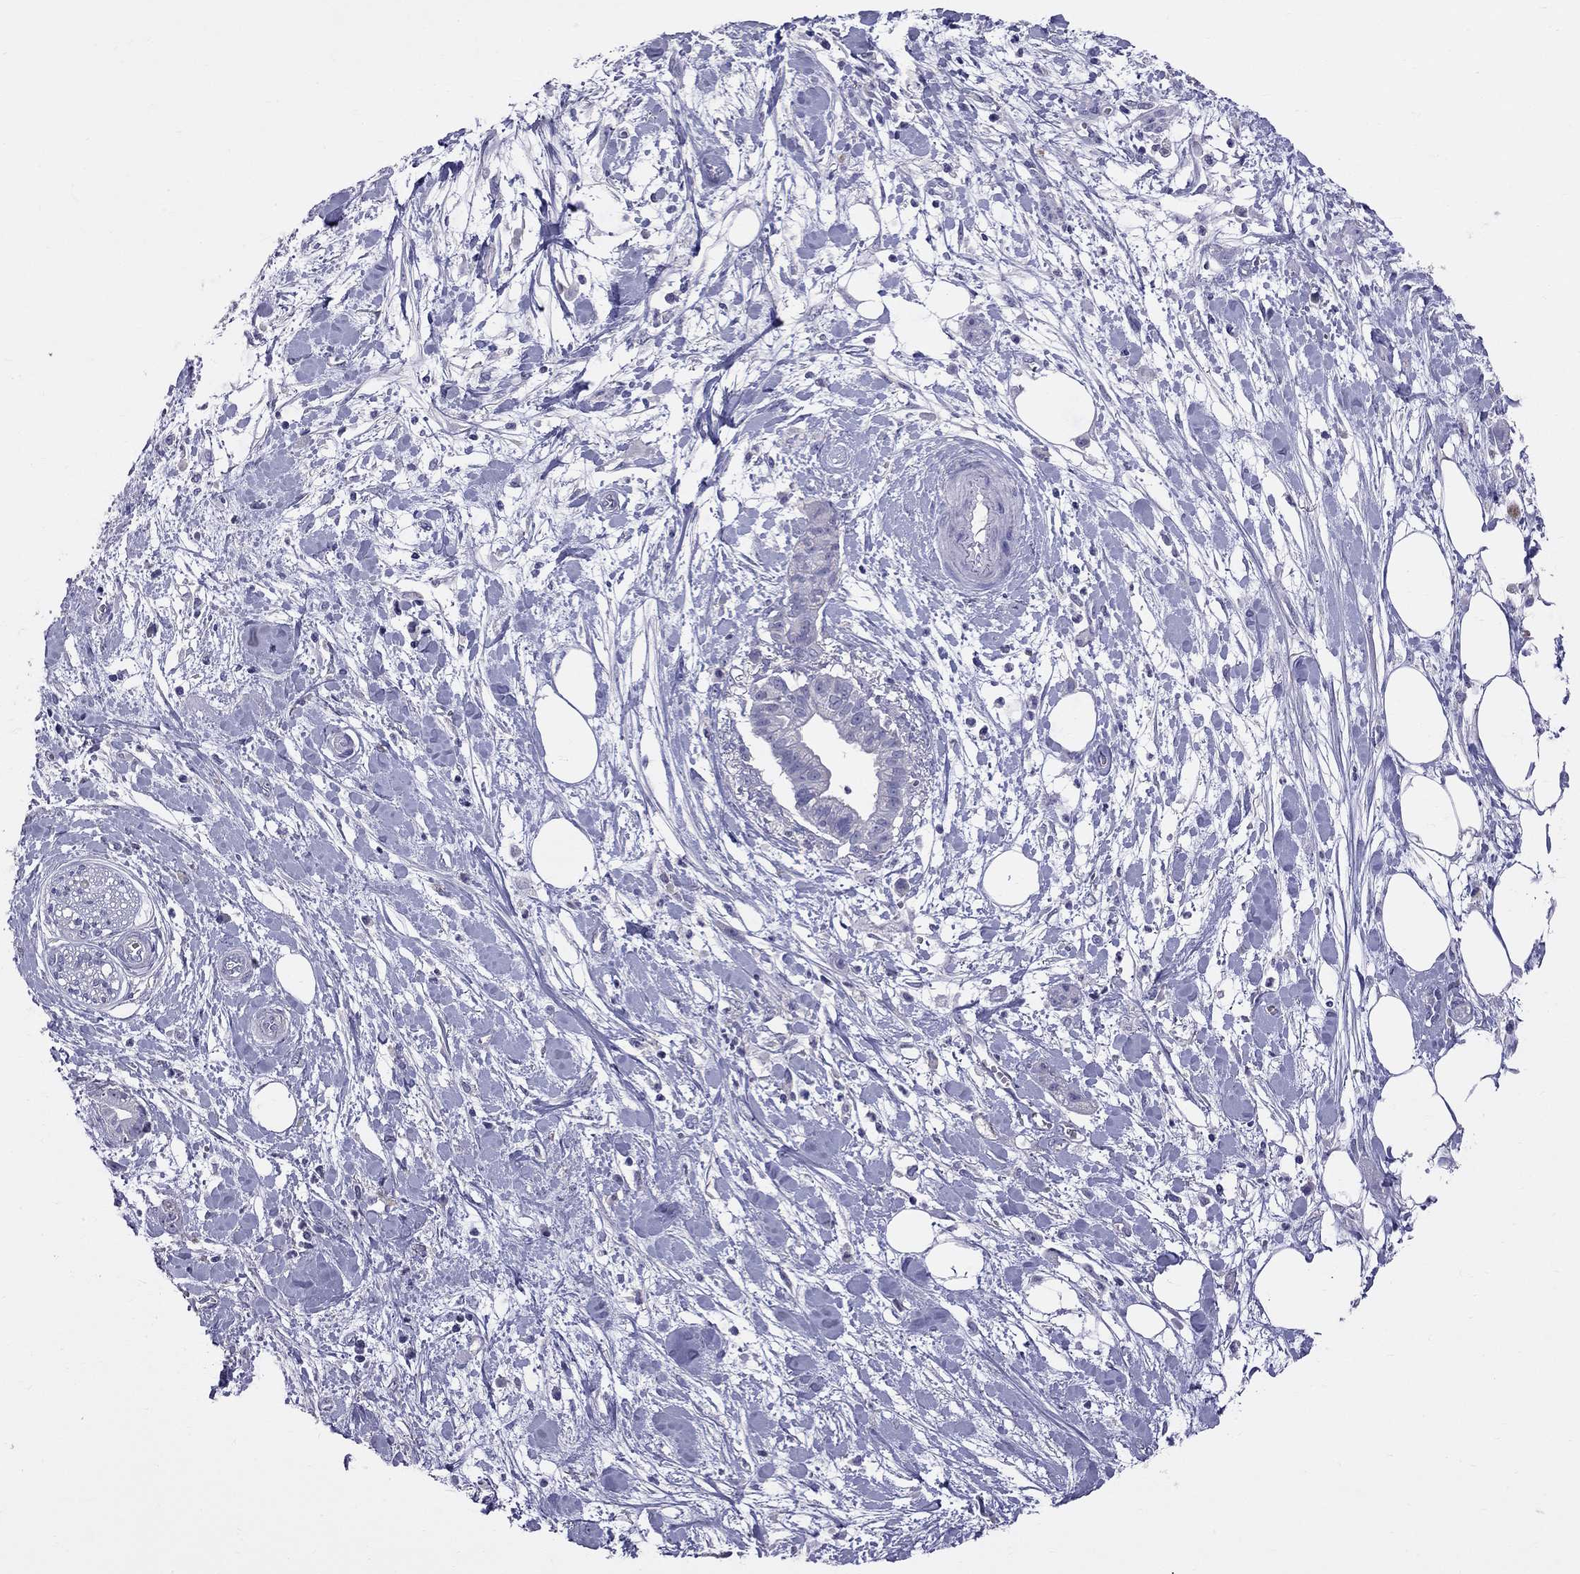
{"staining": {"intensity": "negative", "quantity": "none", "location": "none"}, "tissue": "pancreatic cancer", "cell_type": "Tumor cells", "image_type": "cancer", "snomed": [{"axis": "morphology", "description": "Normal tissue, NOS"}, {"axis": "morphology", "description": "Adenocarcinoma, NOS"}, {"axis": "topography", "description": "Lymph node"}, {"axis": "topography", "description": "Pancreas"}], "caption": "IHC of pancreatic cancer (adenocarcinoma) shows no staining in tumor cells.", "gene": "CFAP91", "patient": {"sex": "female", "age": 58}}